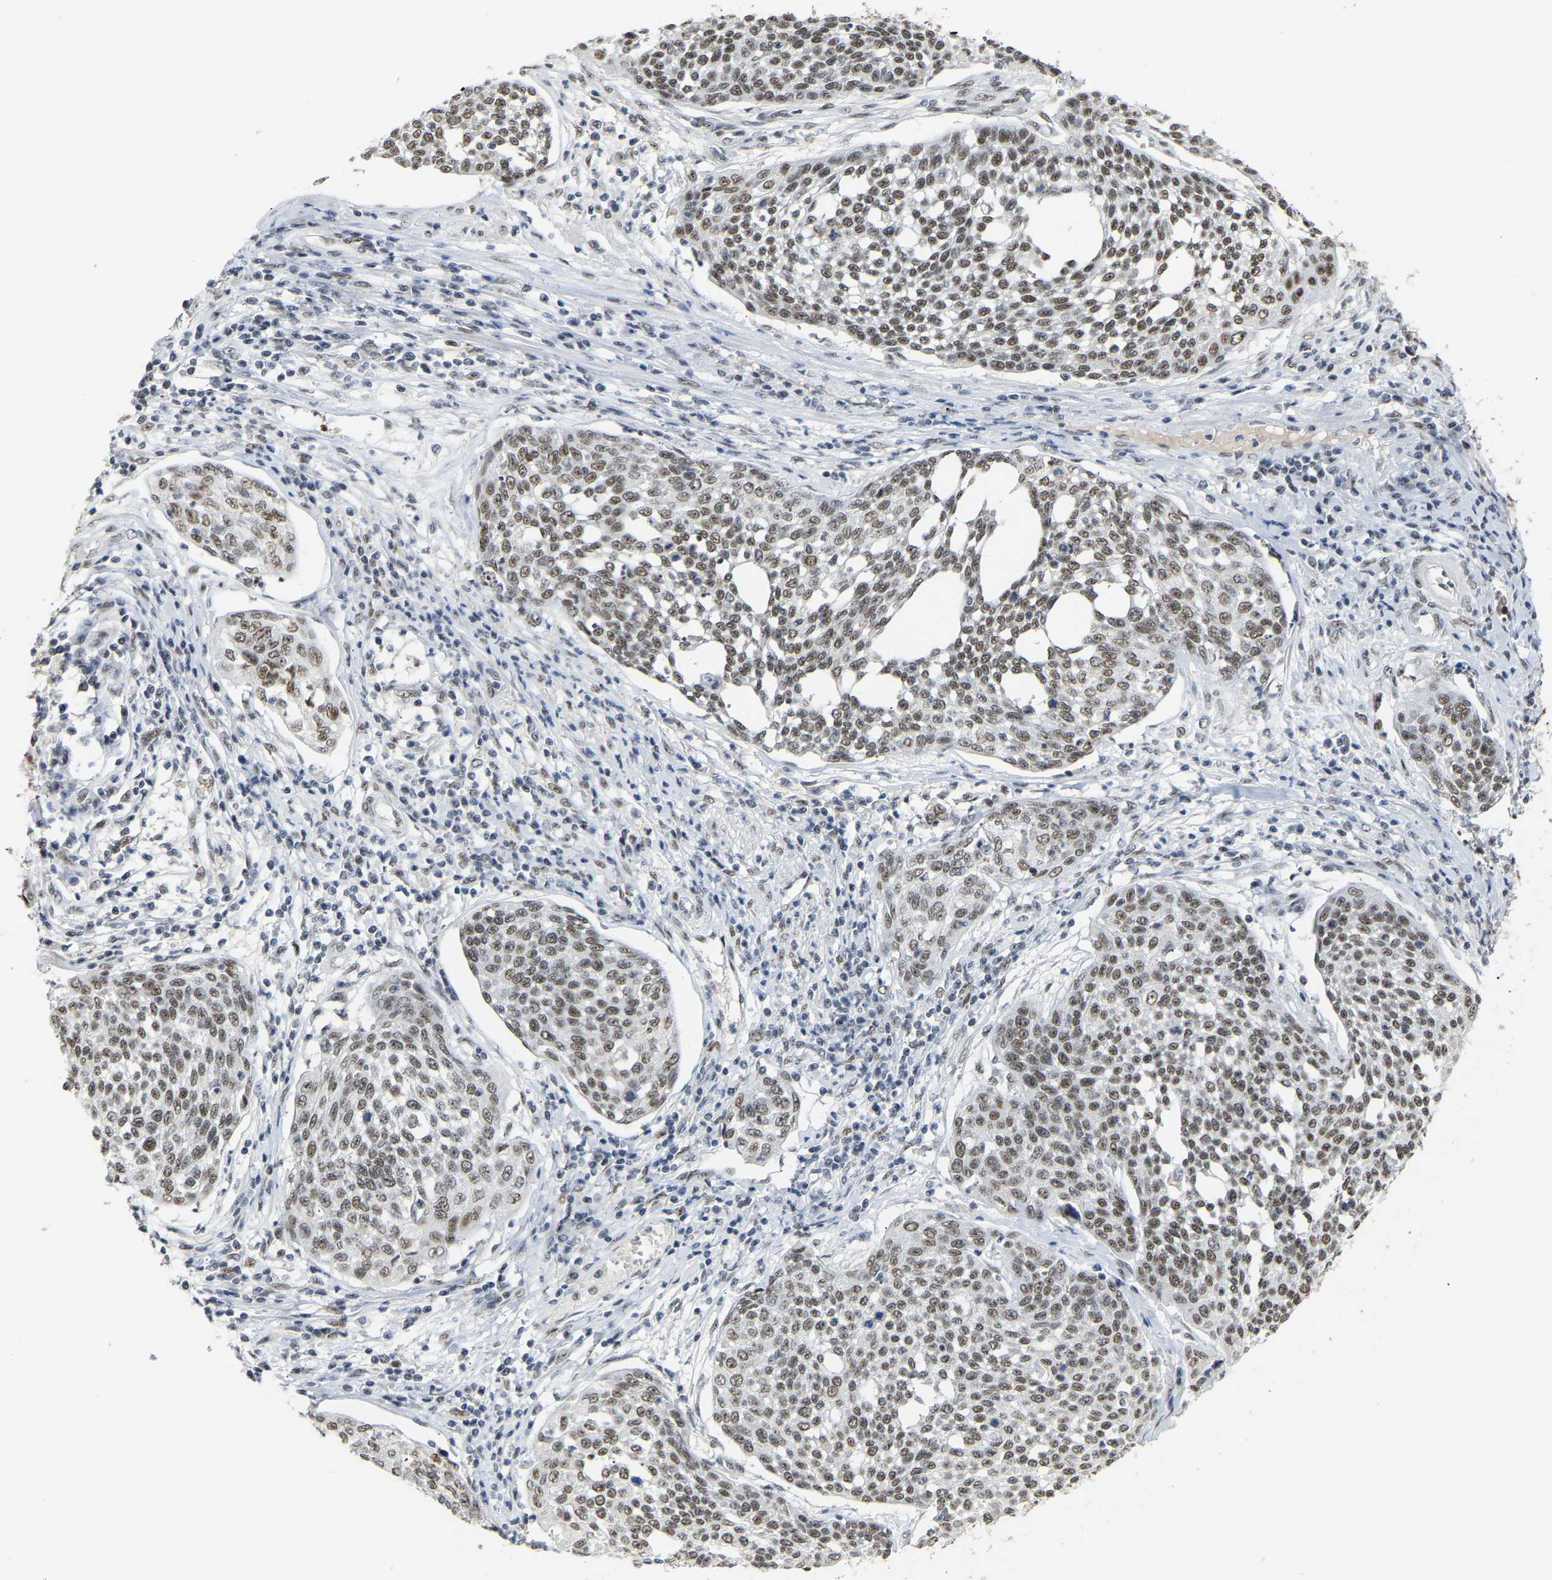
{"staining": {"intensity": "weak", "quantity": ">75%", "location": "nuclear"}, "tissue": "cervical cancer", "cell_type": "Tumor cells", "image_type": "cancer", "snomed": [{"axis": "morphology", "description": "Squamous cell carcinoma, NOS"}, {"axis": "topography", "description": "Cervix"}], "caption": "A brown stain shows weak nuclear expression of a protein in cervical cancer tumor cells.", "gene": "NELFB", "patient": {"sex": "female", "age": 34}}